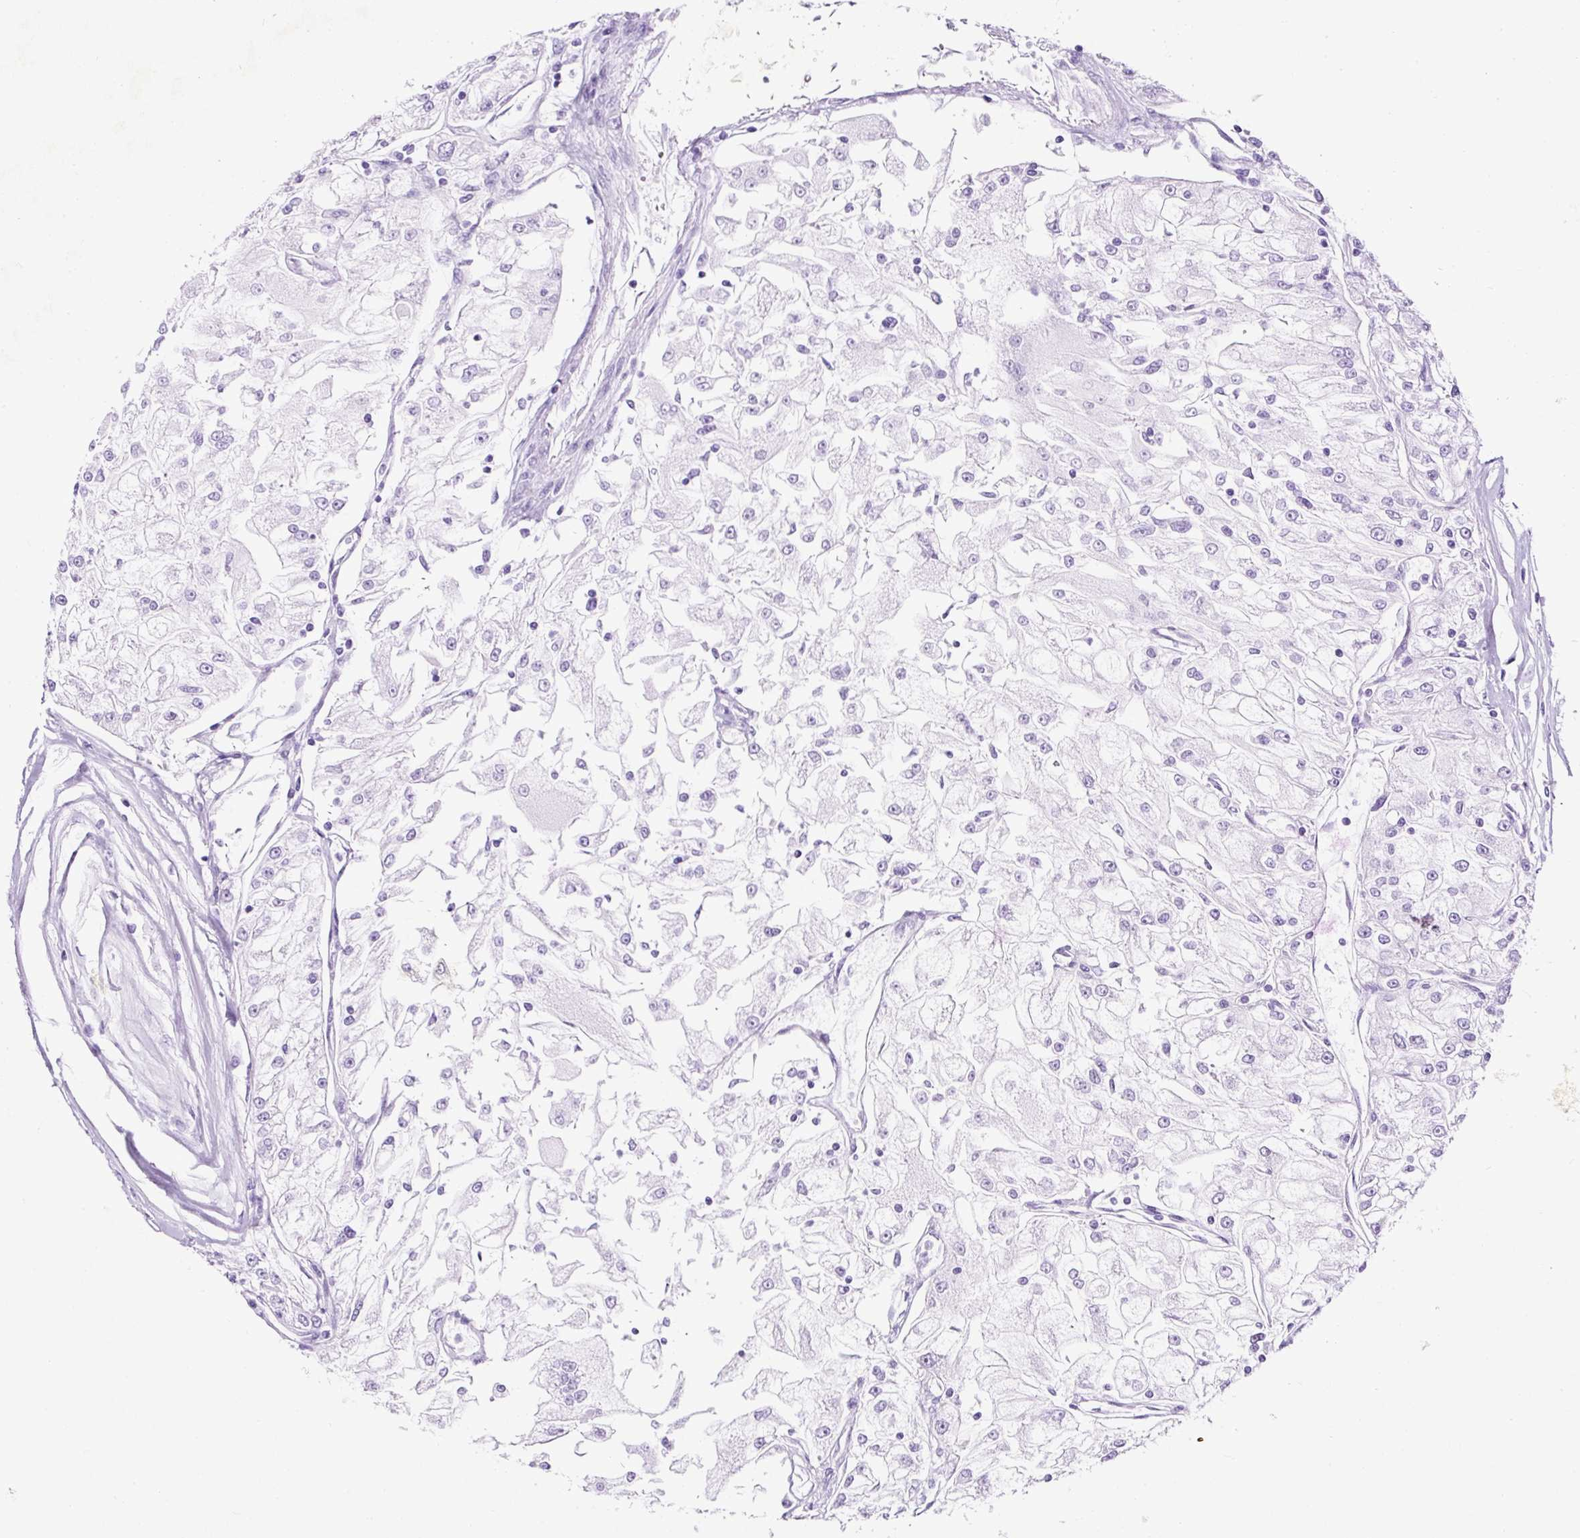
{"staining": {"intensity": "negative", "quantity": "none", "location": "none"}, "tissue": "renal cancer", "cell_type": "Tumor cells", "image_type": "cancer", "snomed": [{"axis": "morphology", "description": "Adenocarcinoma, NOS"}, {"axis": "topography", "description": "Kidney"}], "caption": "Immunohistochemistry of human adenocarcinoma (renal) shows no positivity in tumor cells. (DAB immunohistochemistry with hematoxylin counter stain).", "gene": "STOX2", "patient": {"sex": "female", "age": 72}}